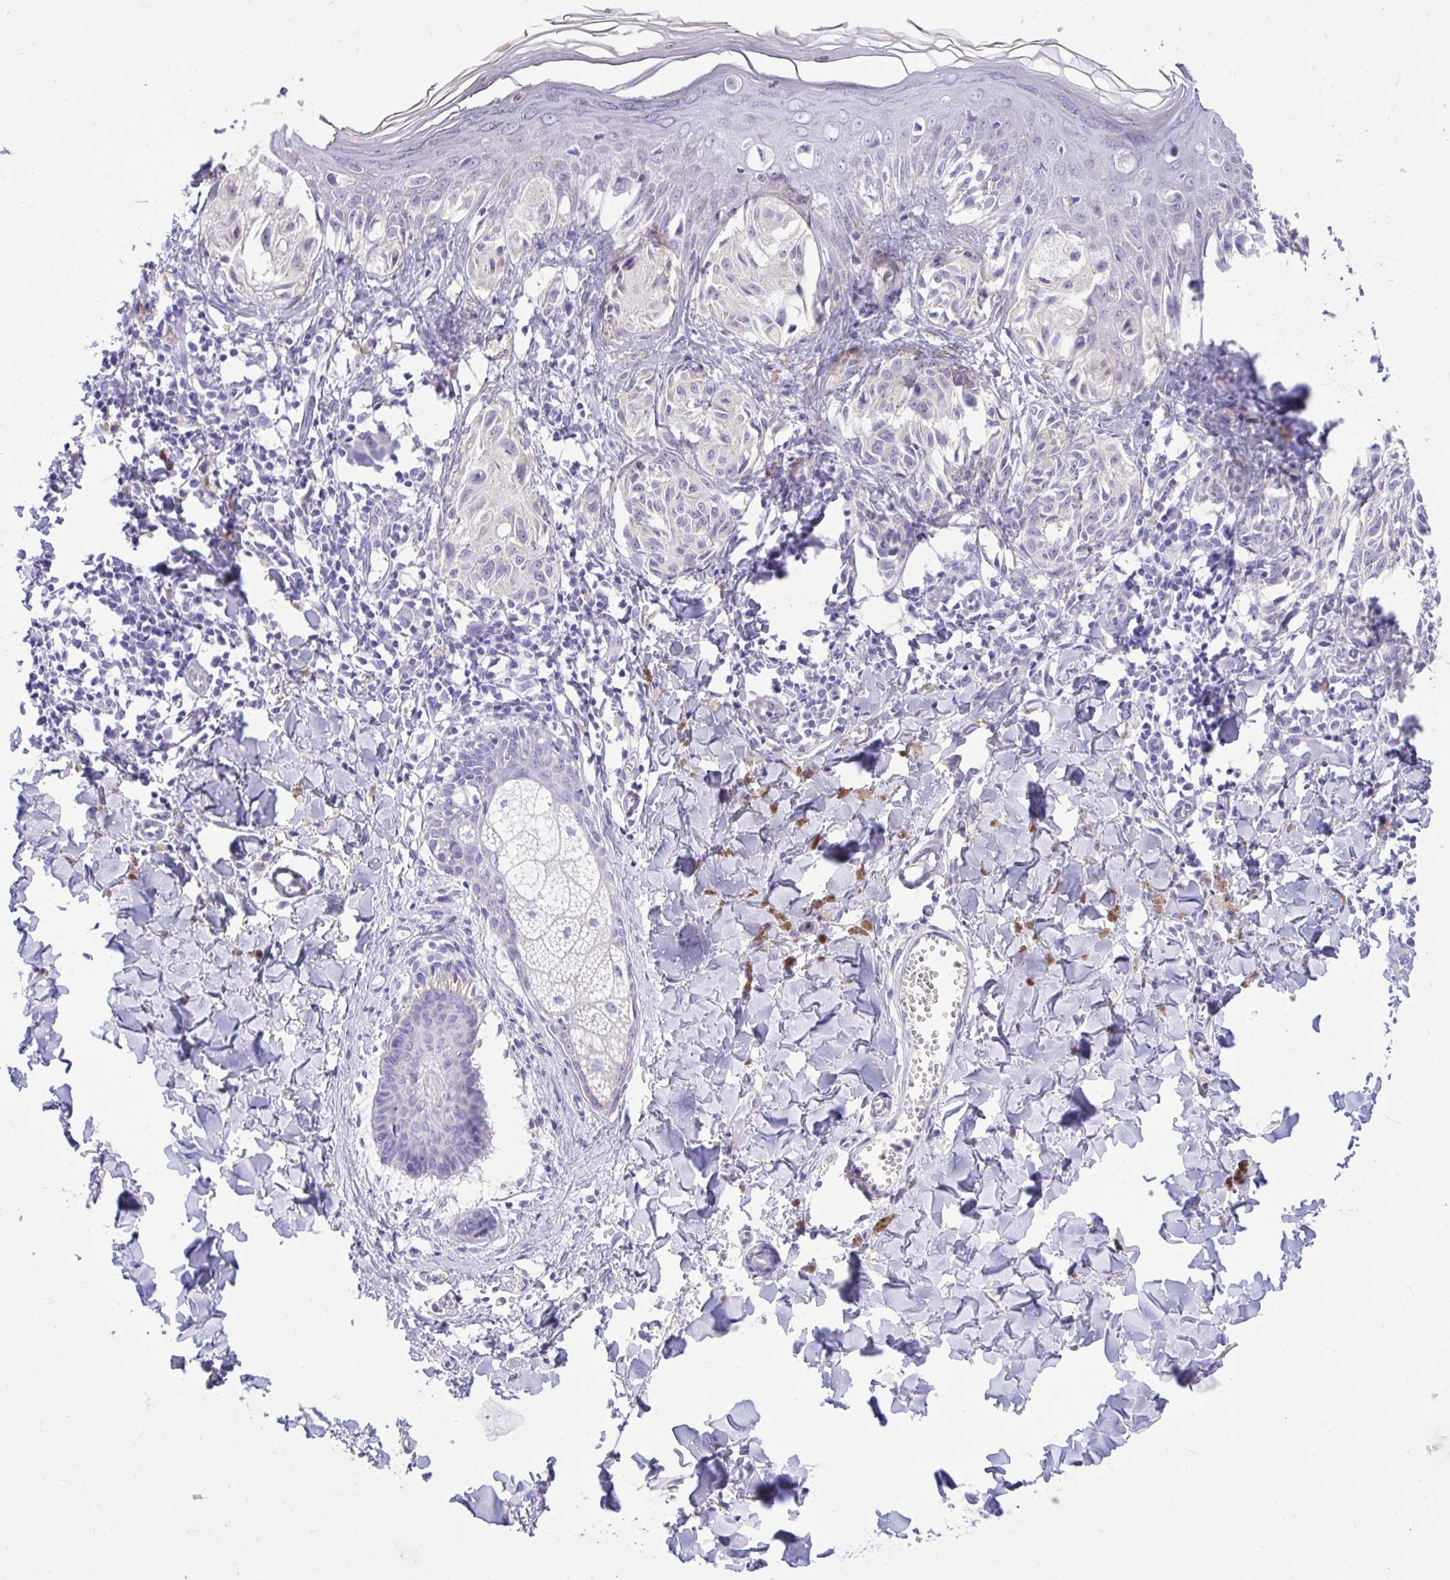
{"staining": {"intensity": "negative", "quantity": "none", "location": "none"}, "tissue": "melanoma", "cell_type": "Tumor cells", "image_type": "cancer", "snomed": [{"axis": "morphology", "description": "Malignant melanoma, NOS"}, {"axis": "topography", "description": "Skin"}], "caption": "Tumor cells are negative for protein expression in human malignant melanoma.", "gene": "TLN2", "patient": {"sex": "female", "age": 38}}